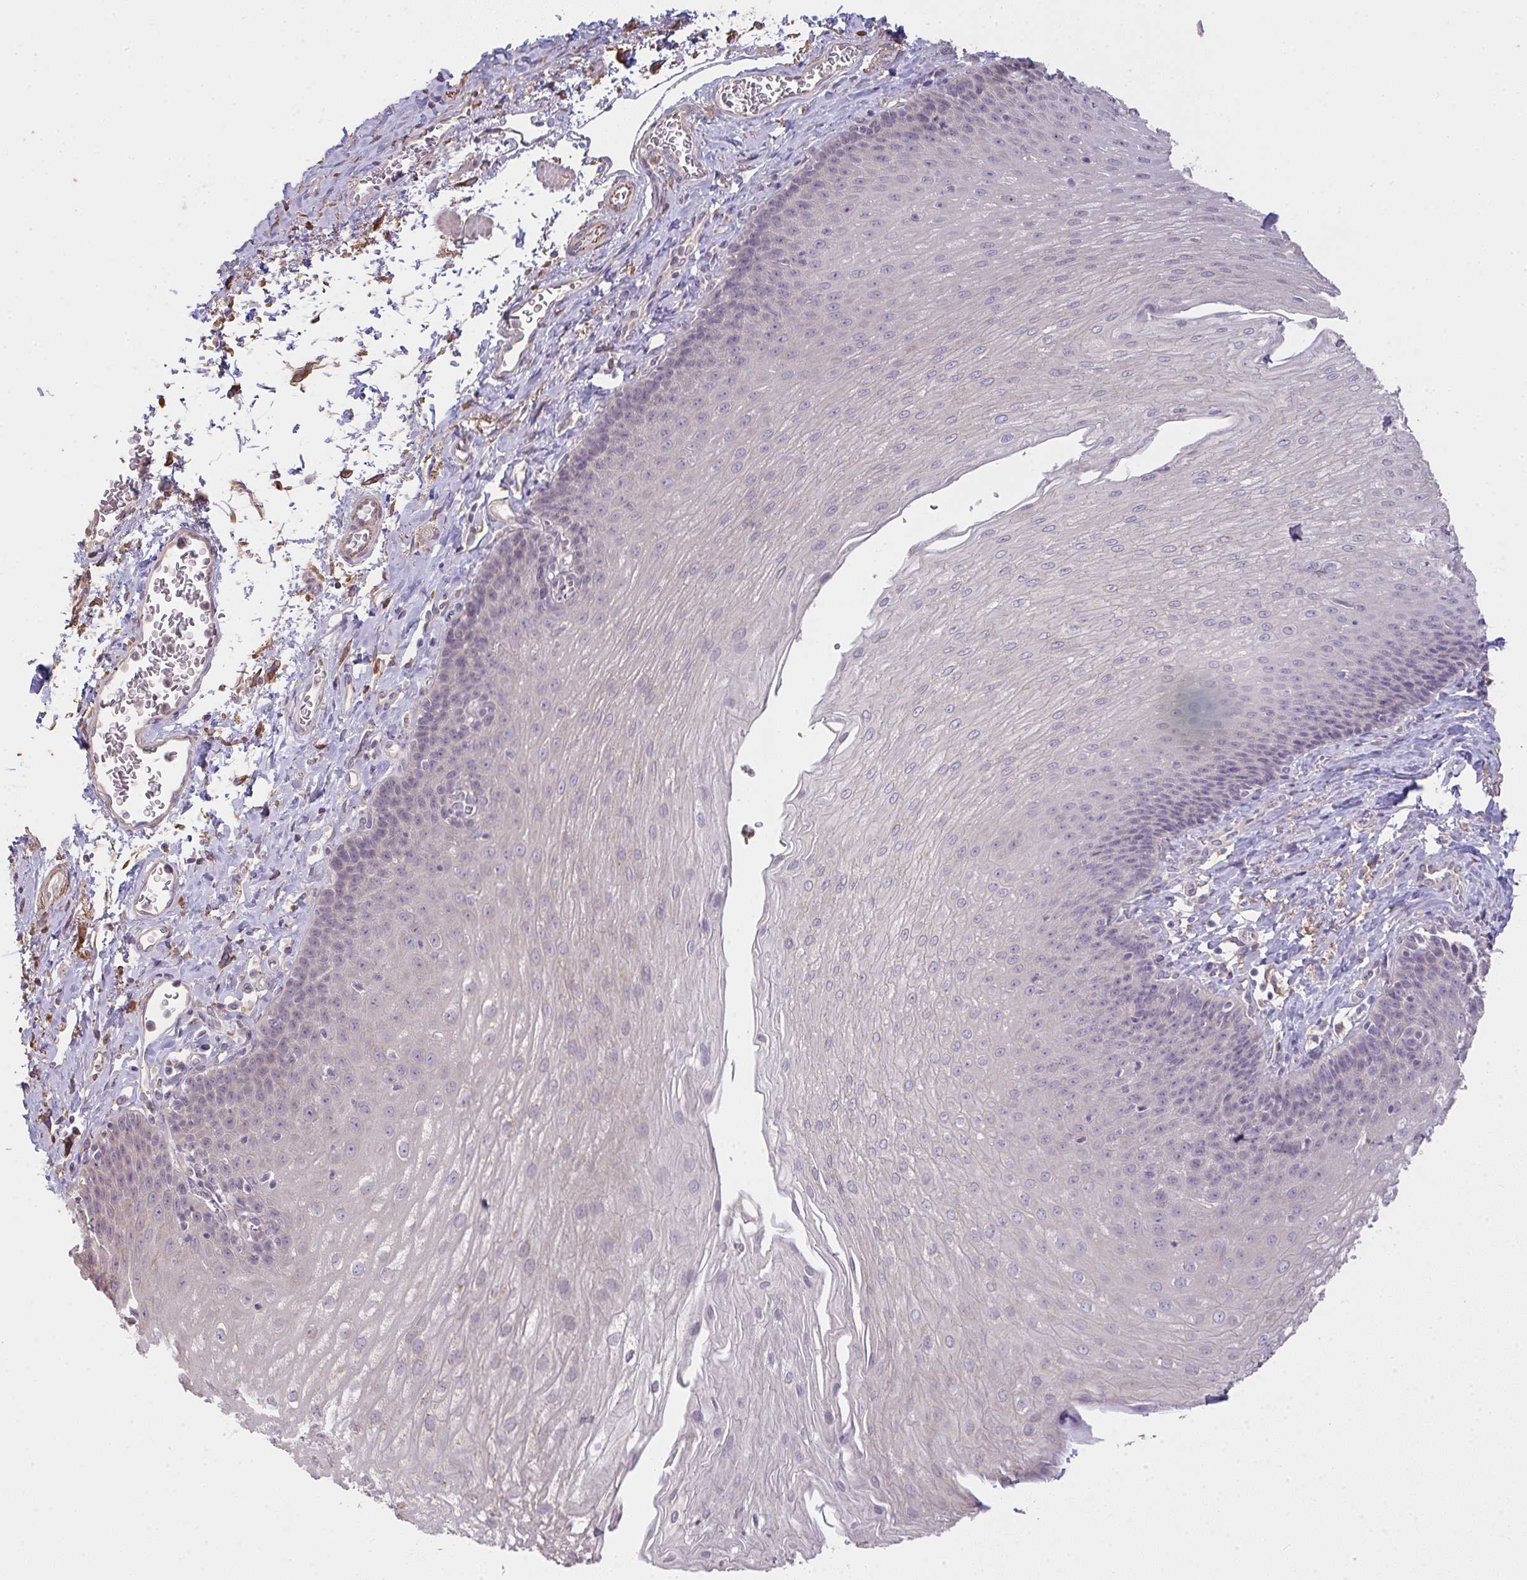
{"staining": {"intensity": "weak", "quantity": "<25%", "location": "cytoplasmic/membranous"}, "tissue": "esophagus", "cell_type": "Squamous epithelial cells", "image_type": "normal", "snomed": [{"axis": "morphology", "description": "Normal tissue, NOS"}, {"axis": "topography", "description": "Esophagus"}], "caption": "DAB (3,3'-diaminobenzidine) immunohistochemical staining of benign esophagus displays no significant staining in squamous epithelial cells.", "gene": "BRINP3", "patient": {"sex": "female", "age": 81}}